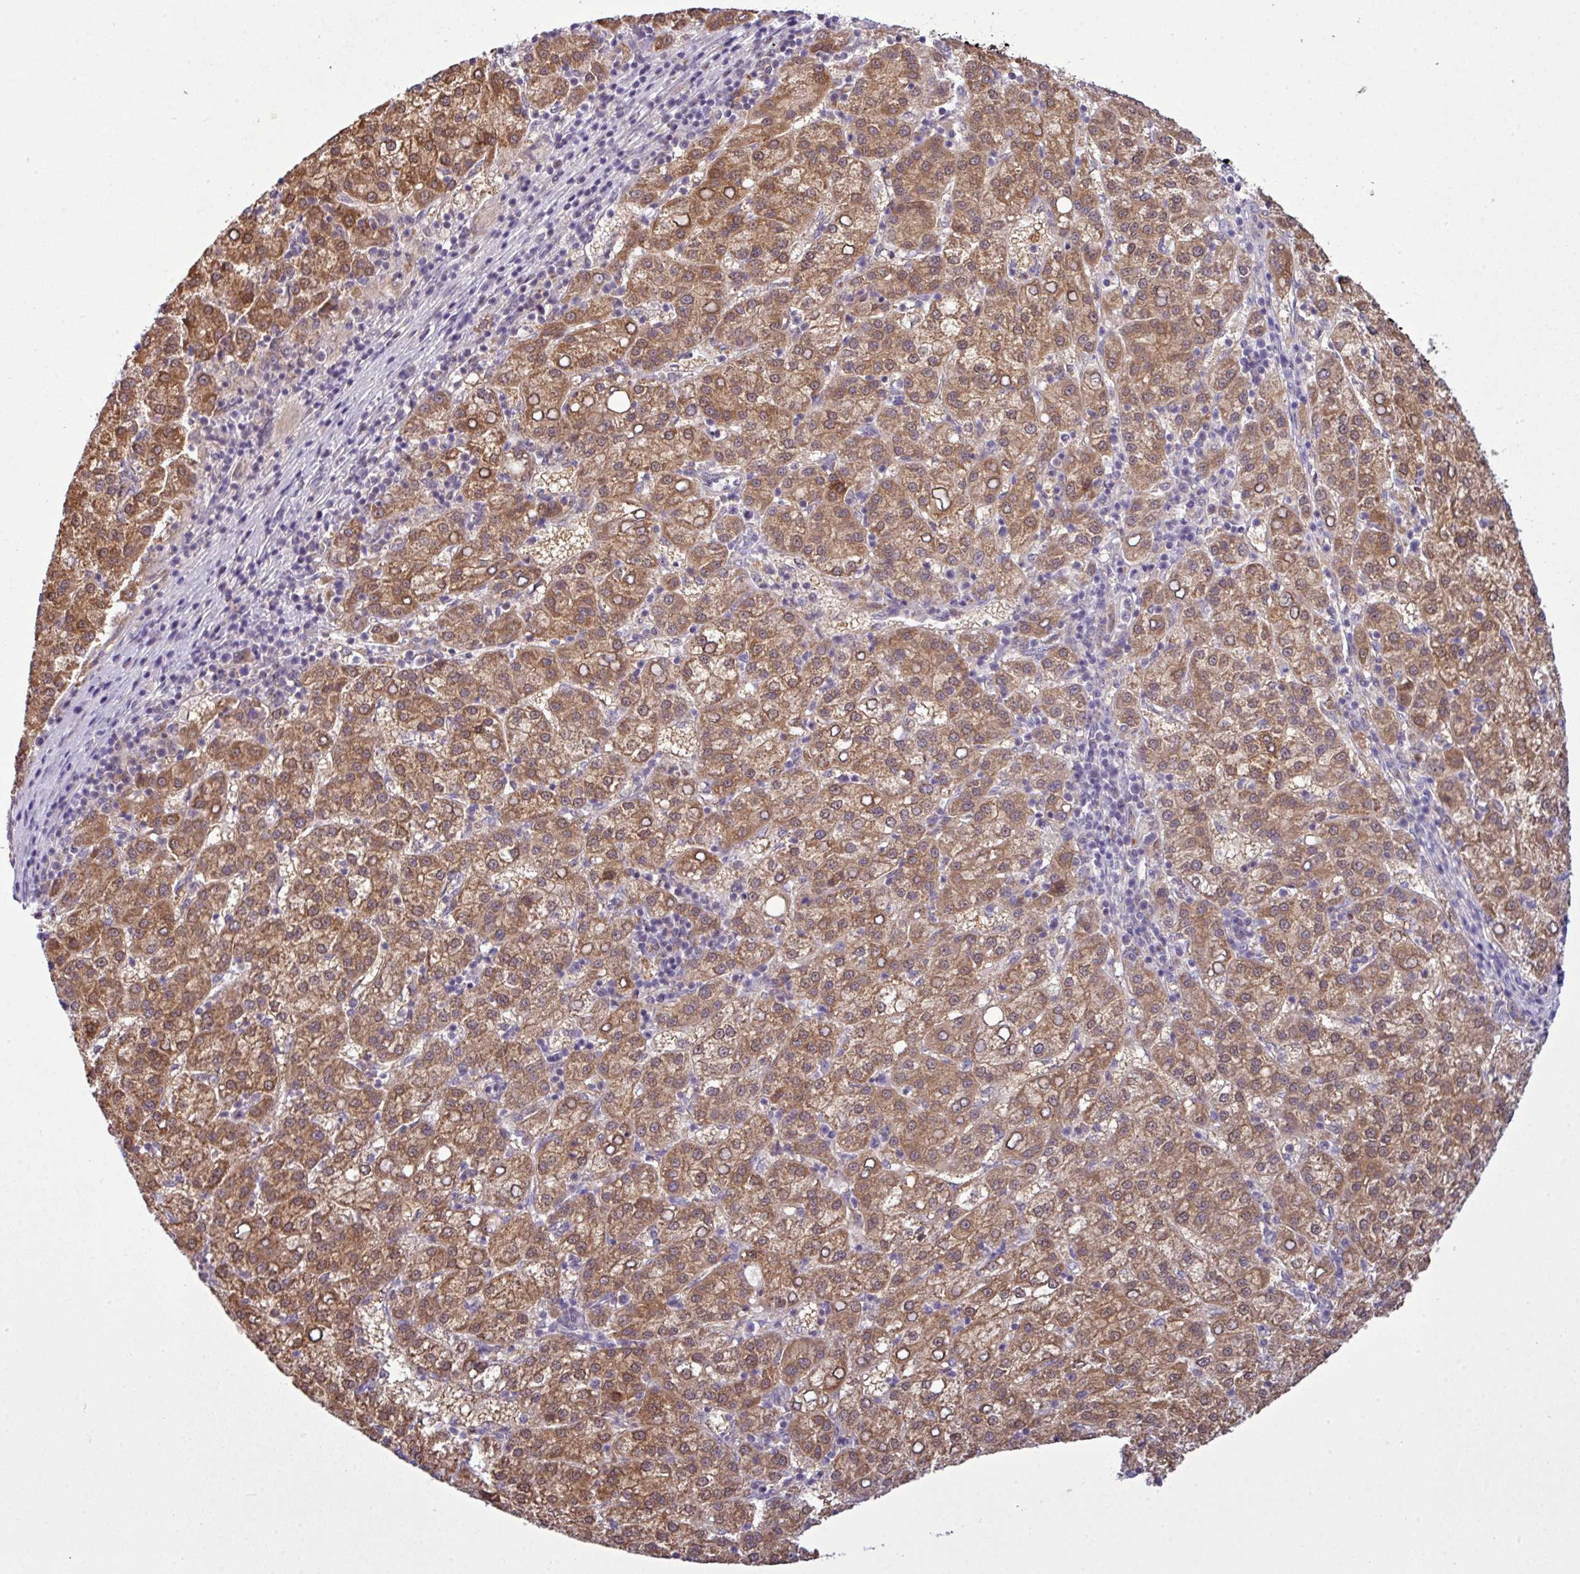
{"staining": {"intensity": "strong", "quantity": ">75%", "location": "cytoplasmic/membranous,nuclear"}, "tissue": "liver cancer", "cell_type": "Tumor cells", "image_type": "cancer", "snomed": [{"axis": "morphology", "description": "Carcinoma, Hepatocellular, NOS"}, {"axis": "topography", "description": "Liver"}], "caption": "The histopathology image demonstrates immunohistochemical staining of liver hepatocellular carcinoma. There is strong cytoplasmic/membranous and nuclear positivity is appreciated in approximately >75% of tumor cells.", "gene": "ZNF217", "patient": {"sex": "female", "age": 58}}